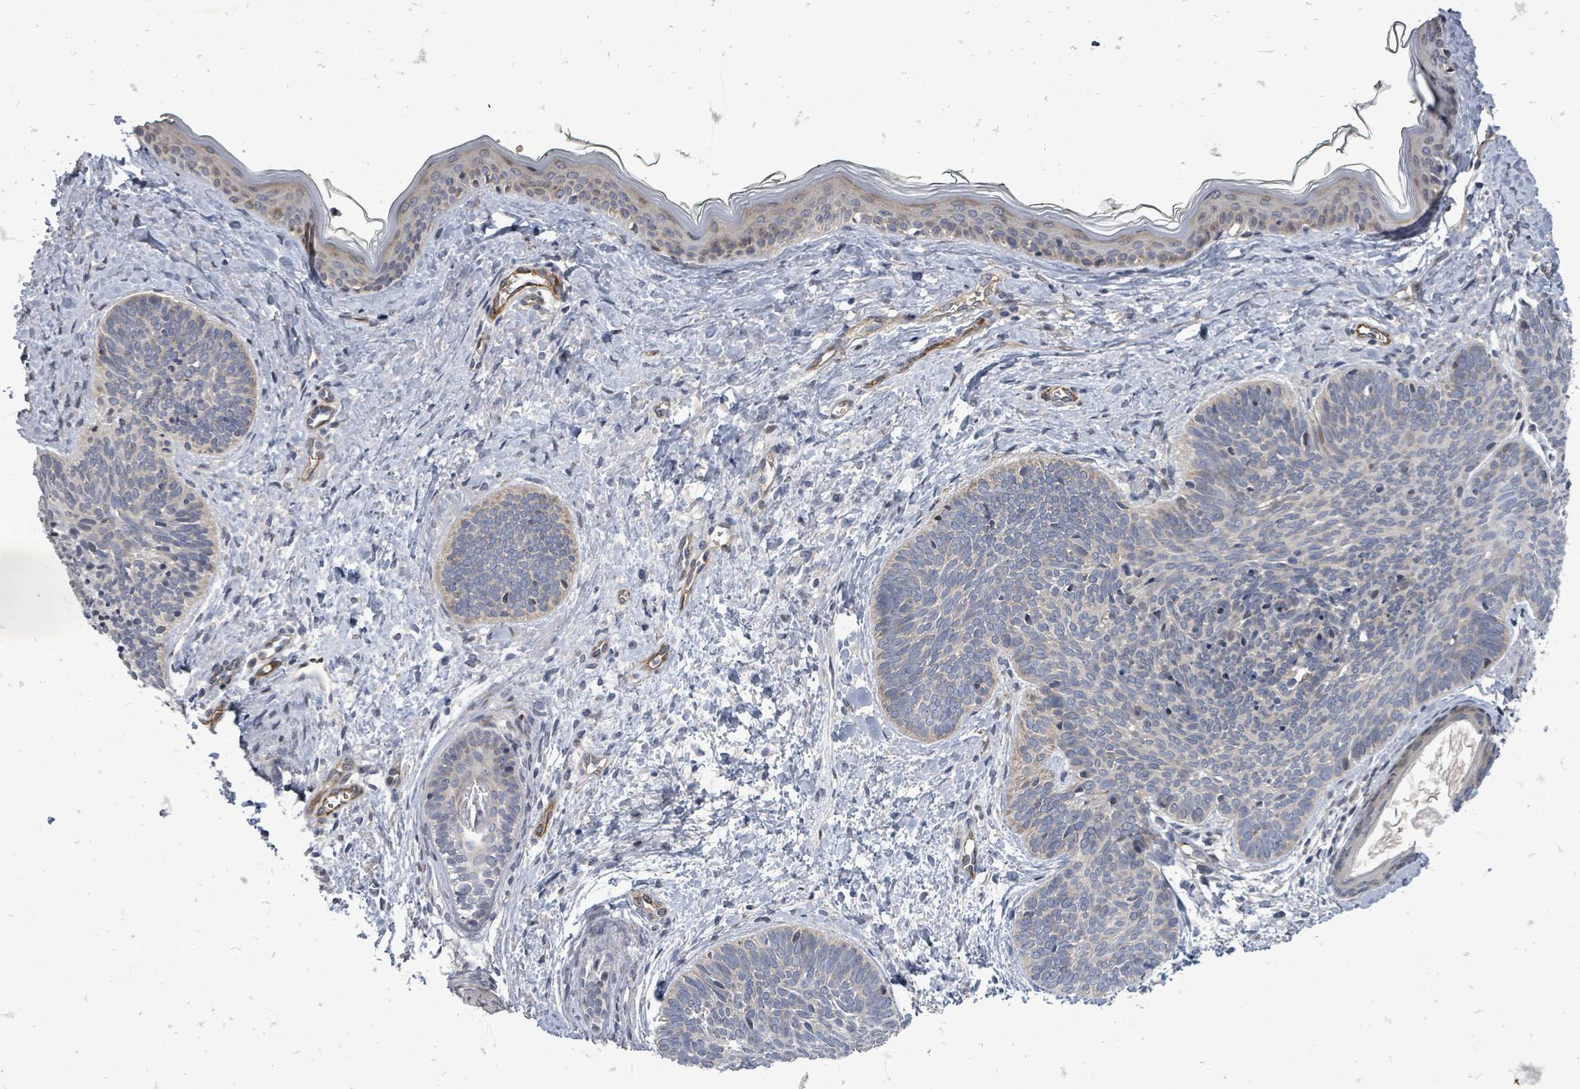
{"staining": {"intensity": "weak", "quantity": "<25%", "location": "cytoplasmic/membranous"}, "tissue": "skin cancer", "cell_type": "Tumor cells", "image_type": "cancer", "snomed": [{"axis": "morphology", "description": "Basal cell carcinoma"}, {"axis": "topography", "description": "Skin"}], "caption": "IHC photomicrograph of skin cancer stained for a protein (brown), which exhibits no expression in tumor cells. The staining is performed using DAB brown chromogen with nuclei counter-stained in using hematoxylin.", "gene": "RALGAPB", "patient": {"sex": "female", "age": 81}}